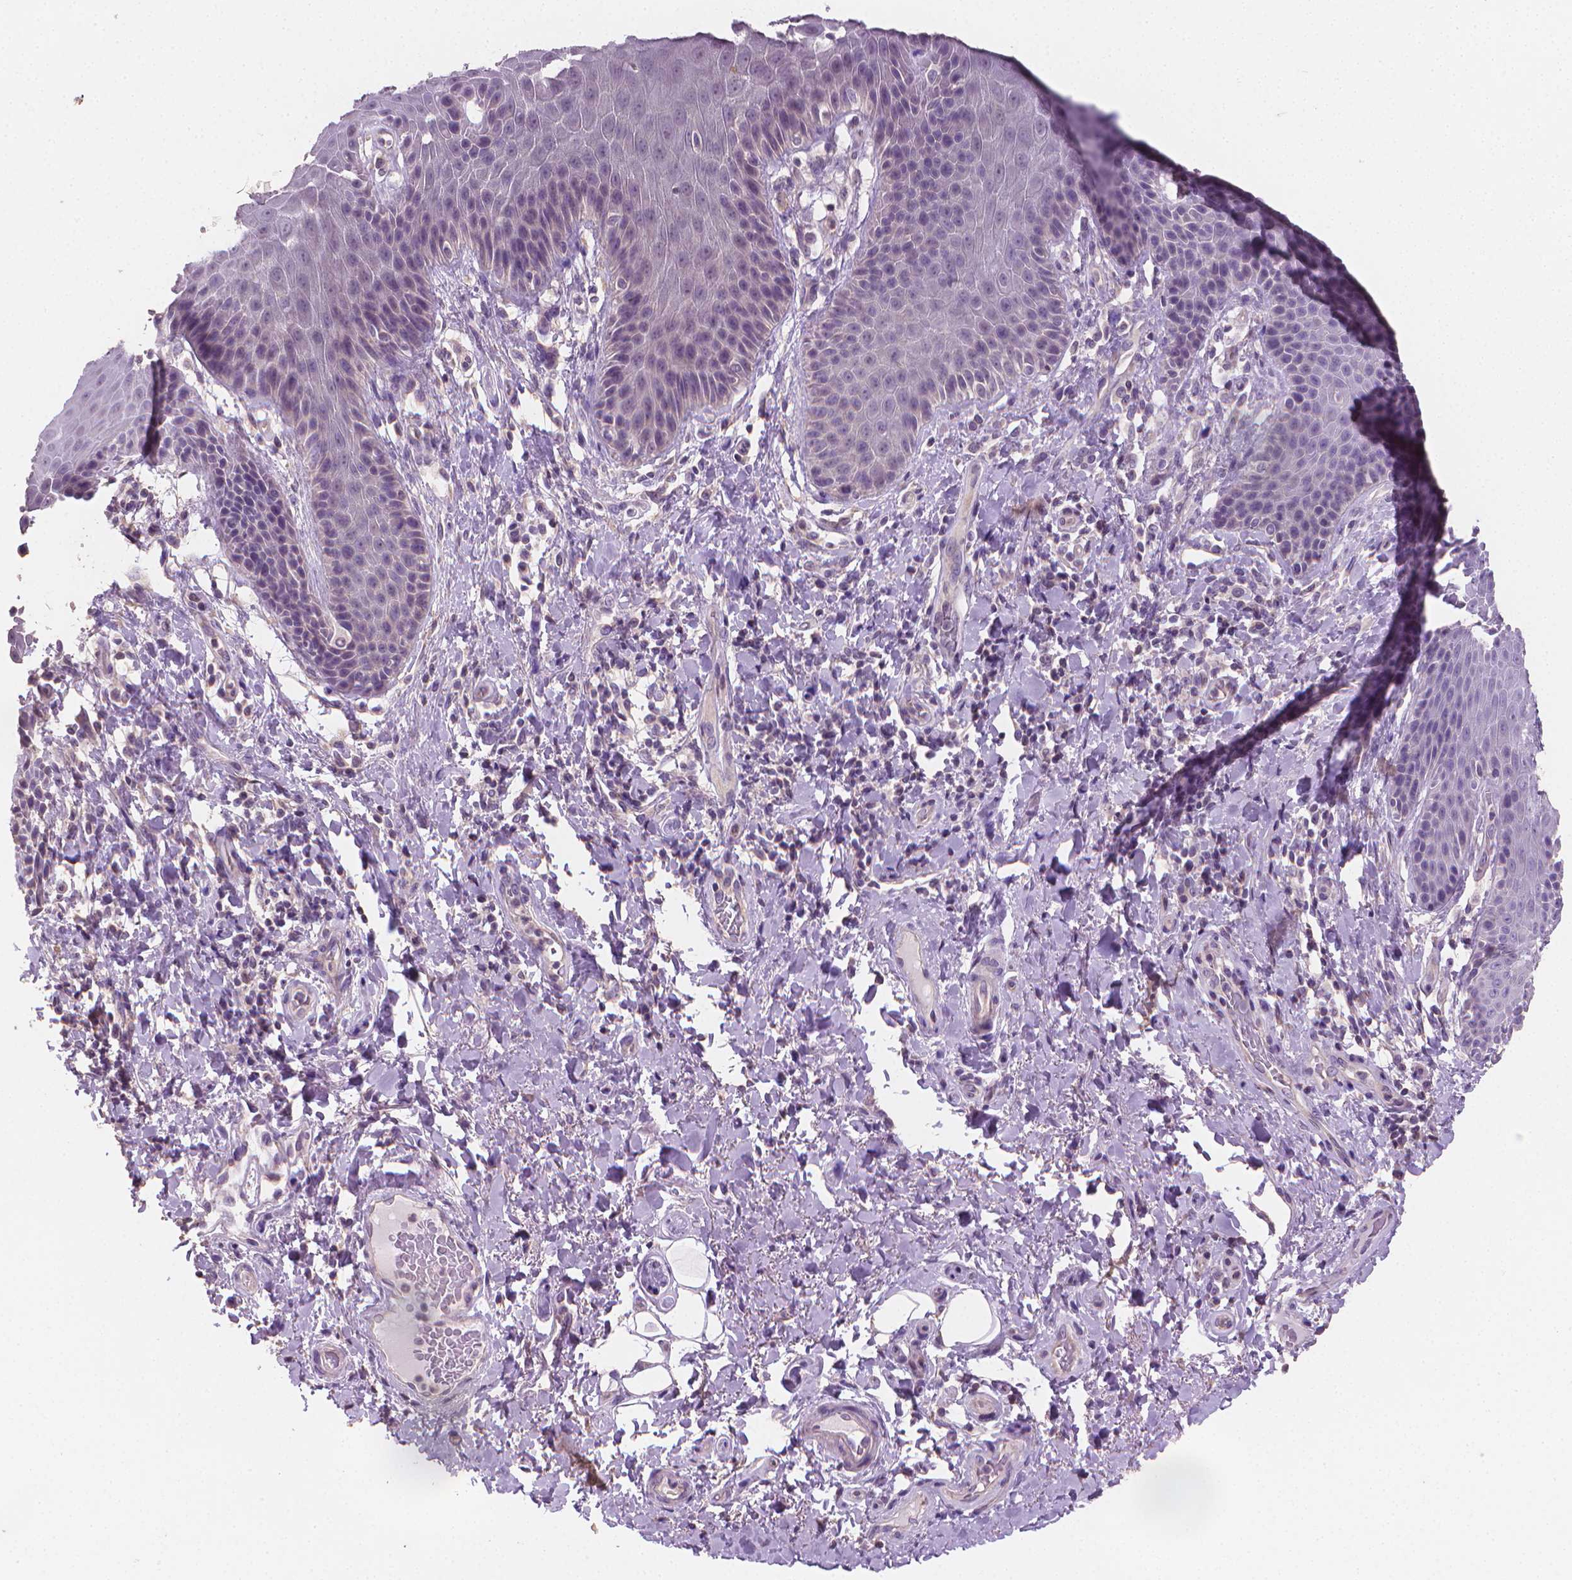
{"staining": {"intensity": "negative", "quantity": "none", "location": "none"}, "tissue": "skin", "cell_type": "Epidermal cells", "image_type": "normal", "snomed": [{"axis": "morphology", "description": "Normal tissue, NOS"}, {"axis": "topography", "description": "Anal"}, {"axis": "topography", "description": "Peripheral nerve tissue"}], "caption": "Epidermal cells are negative for brown protein staining in unremarkable skin. (DAB (3,3'-diaminobenzidine) IHC visualized using brightfield microscopy, high magnification).", "gene": "CATIP", "patient": {"sex": "male", "age": 51}}